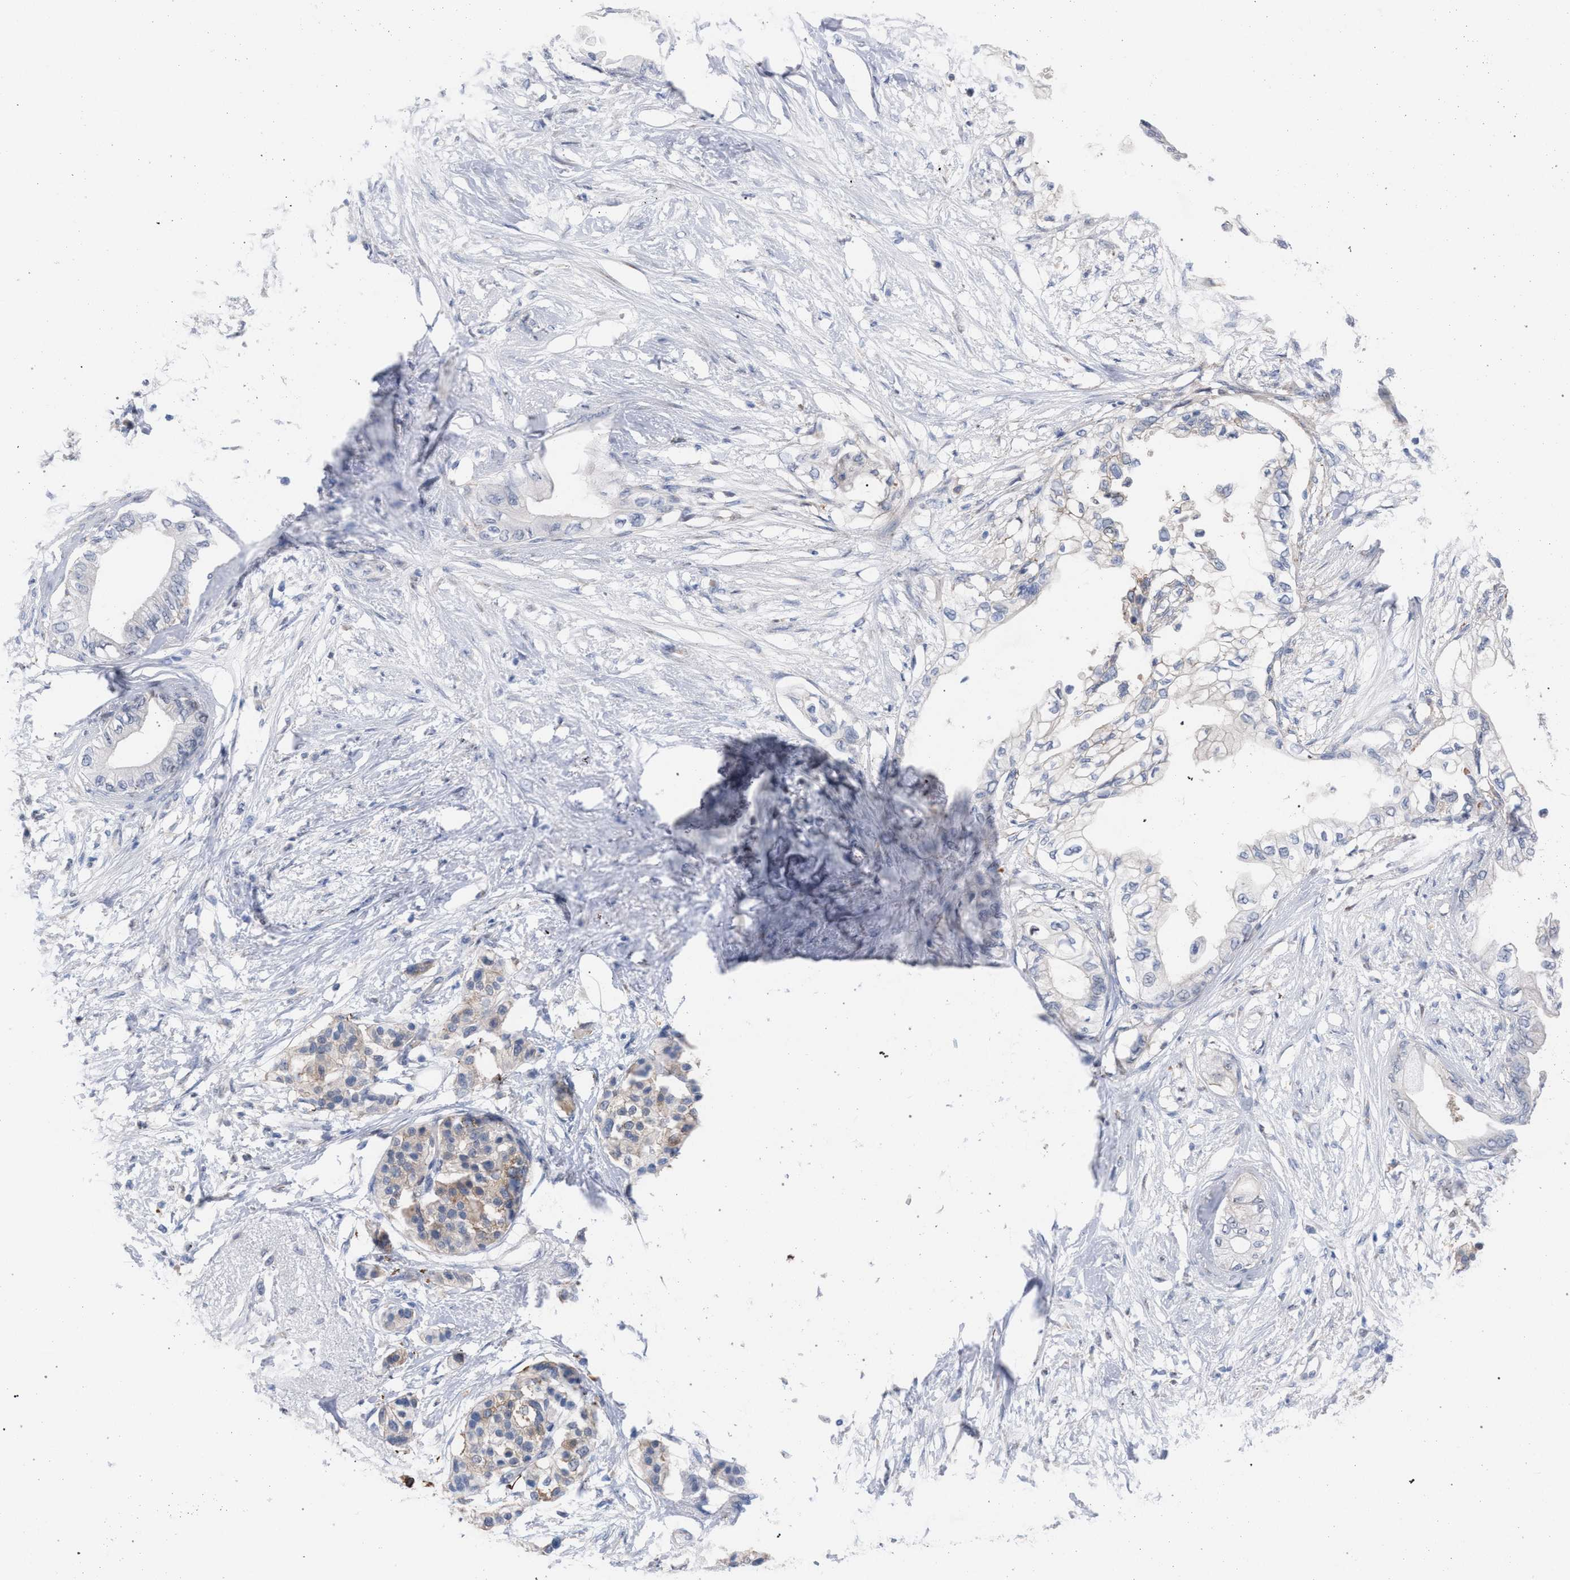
{"staining": {"intensity": "negative", "quantity": "none", "location": "none"}, "tissue": "pancreatic cancer", "cell_type": "Tumor cells", "image_type": "cancer", "snomed": [{"axis": "morphology", "description": "Normal tissue, NOS"}, {"axis": "morphology", "description": "Adenocarcinoma, NOS"}, {"axis": "topography", "description": "Pancreas"}, {"axis": "topography", "description": "Duodenum"}], "caption": "This is an immunohistochemistry (IHC) micrograph of pancreatic cancer (adenocarcinoma). There is no expression in tumor cells.", "gene": "FHOD3", "patient": {"sex": "female", "age": 60}}